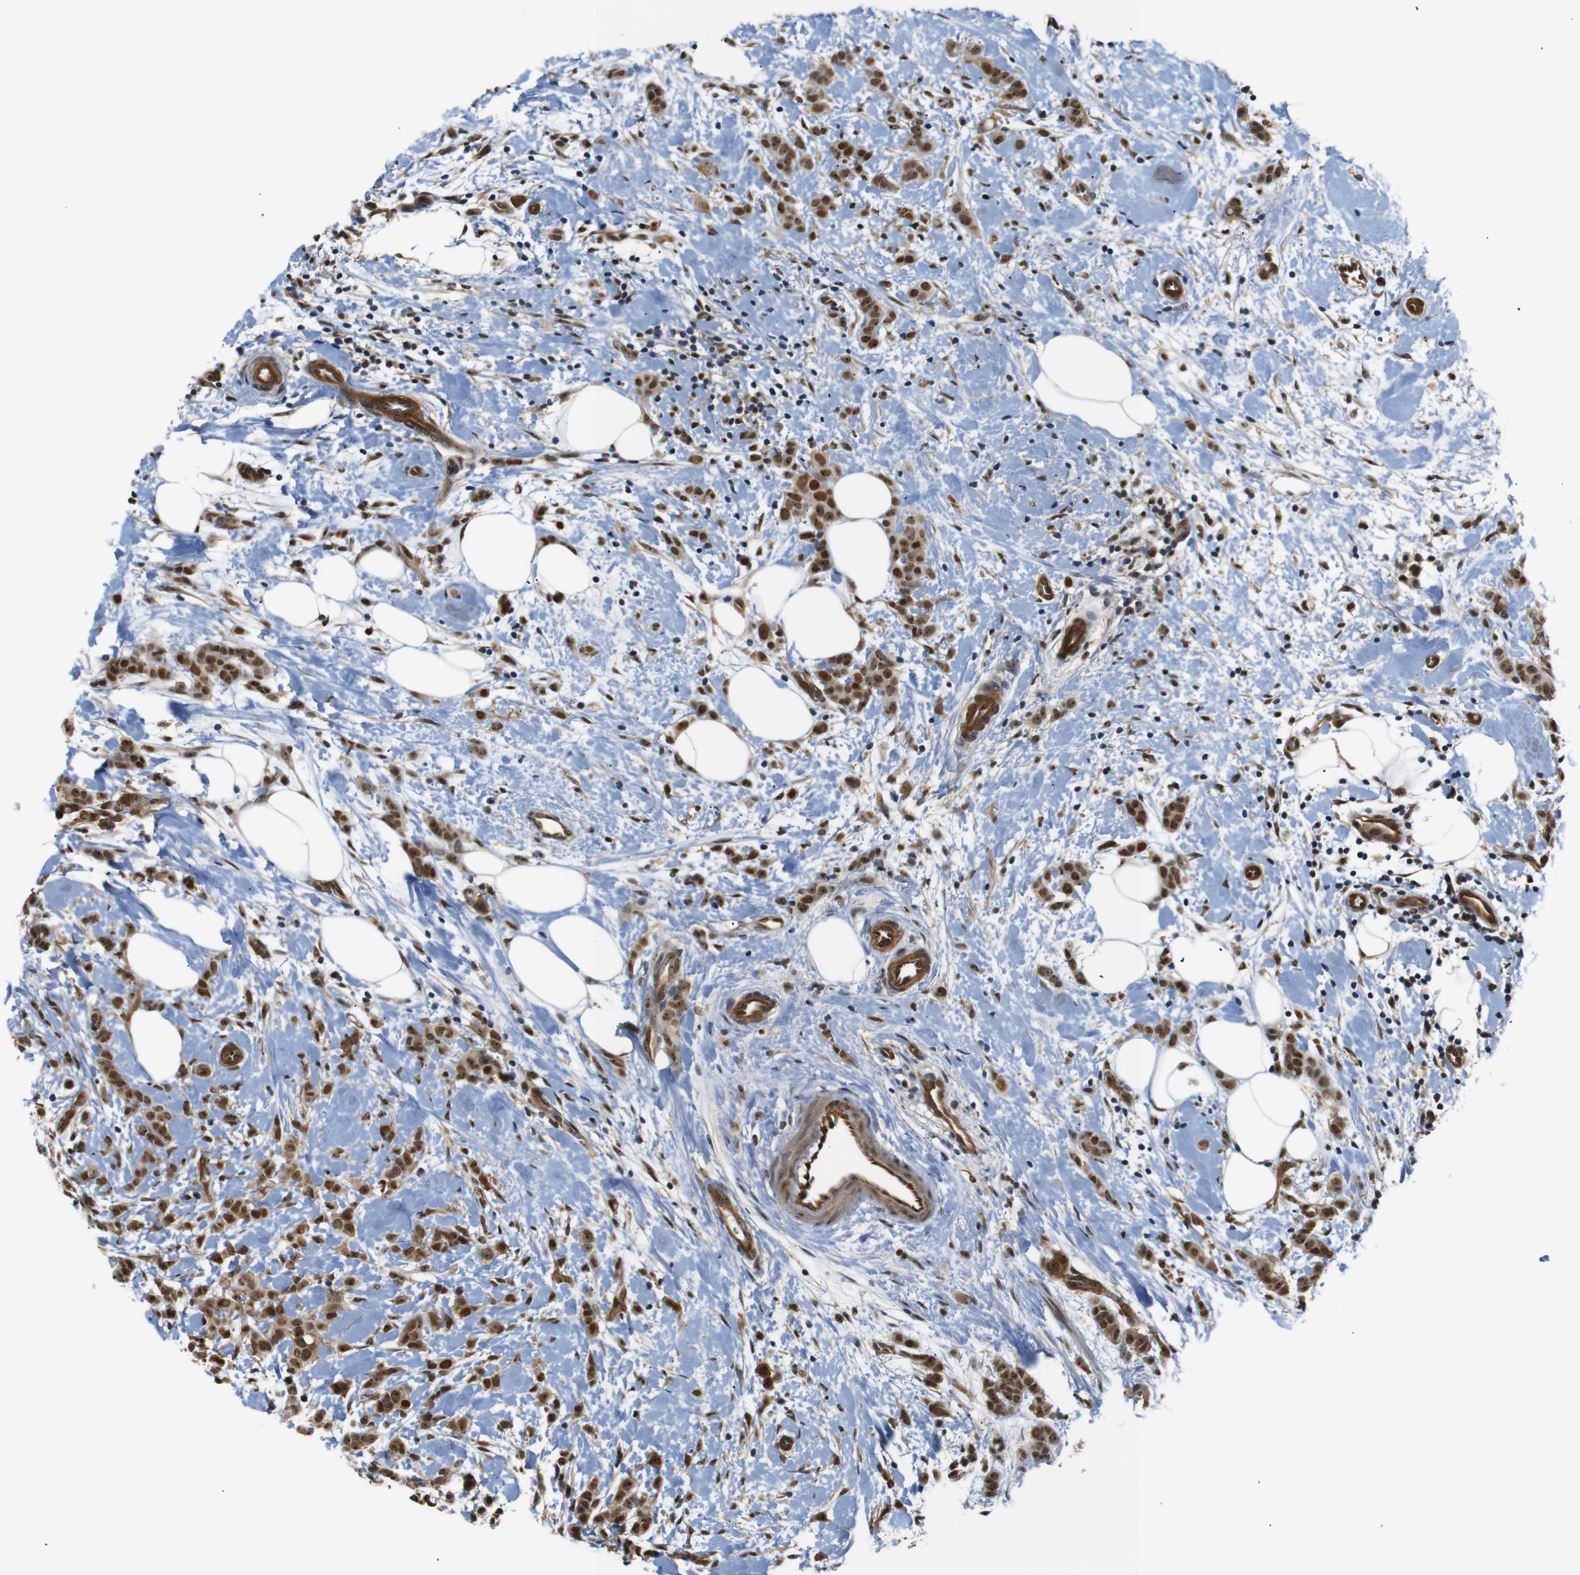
{"staining": {"intensity": "strong", "quantity": ">75%", "location": "cytoplasmic/membranous,nuclear"}, "tissue": "breast cancer", "cell_type": "Tumor cells", "image_type": "cancer", "snomed": [{"axis": "morphology", "description": "Lobular carcinoma, in situ"}, {"axis": "morphology", "description": "Lobular carcinoma"}, {"axis": "topography", "description": "Breast"}], "caption": "Immunohistochemistry photomicrograph of human breast cancer (lobular carcinoma in situ) stained for a protein (brown), which reveals high levels of strong cytoplasmic/membranous and nuclear expression in about >75% of tumor cells.", "gene": "PARN", "patient": {"sex": "female", "age": 41}}